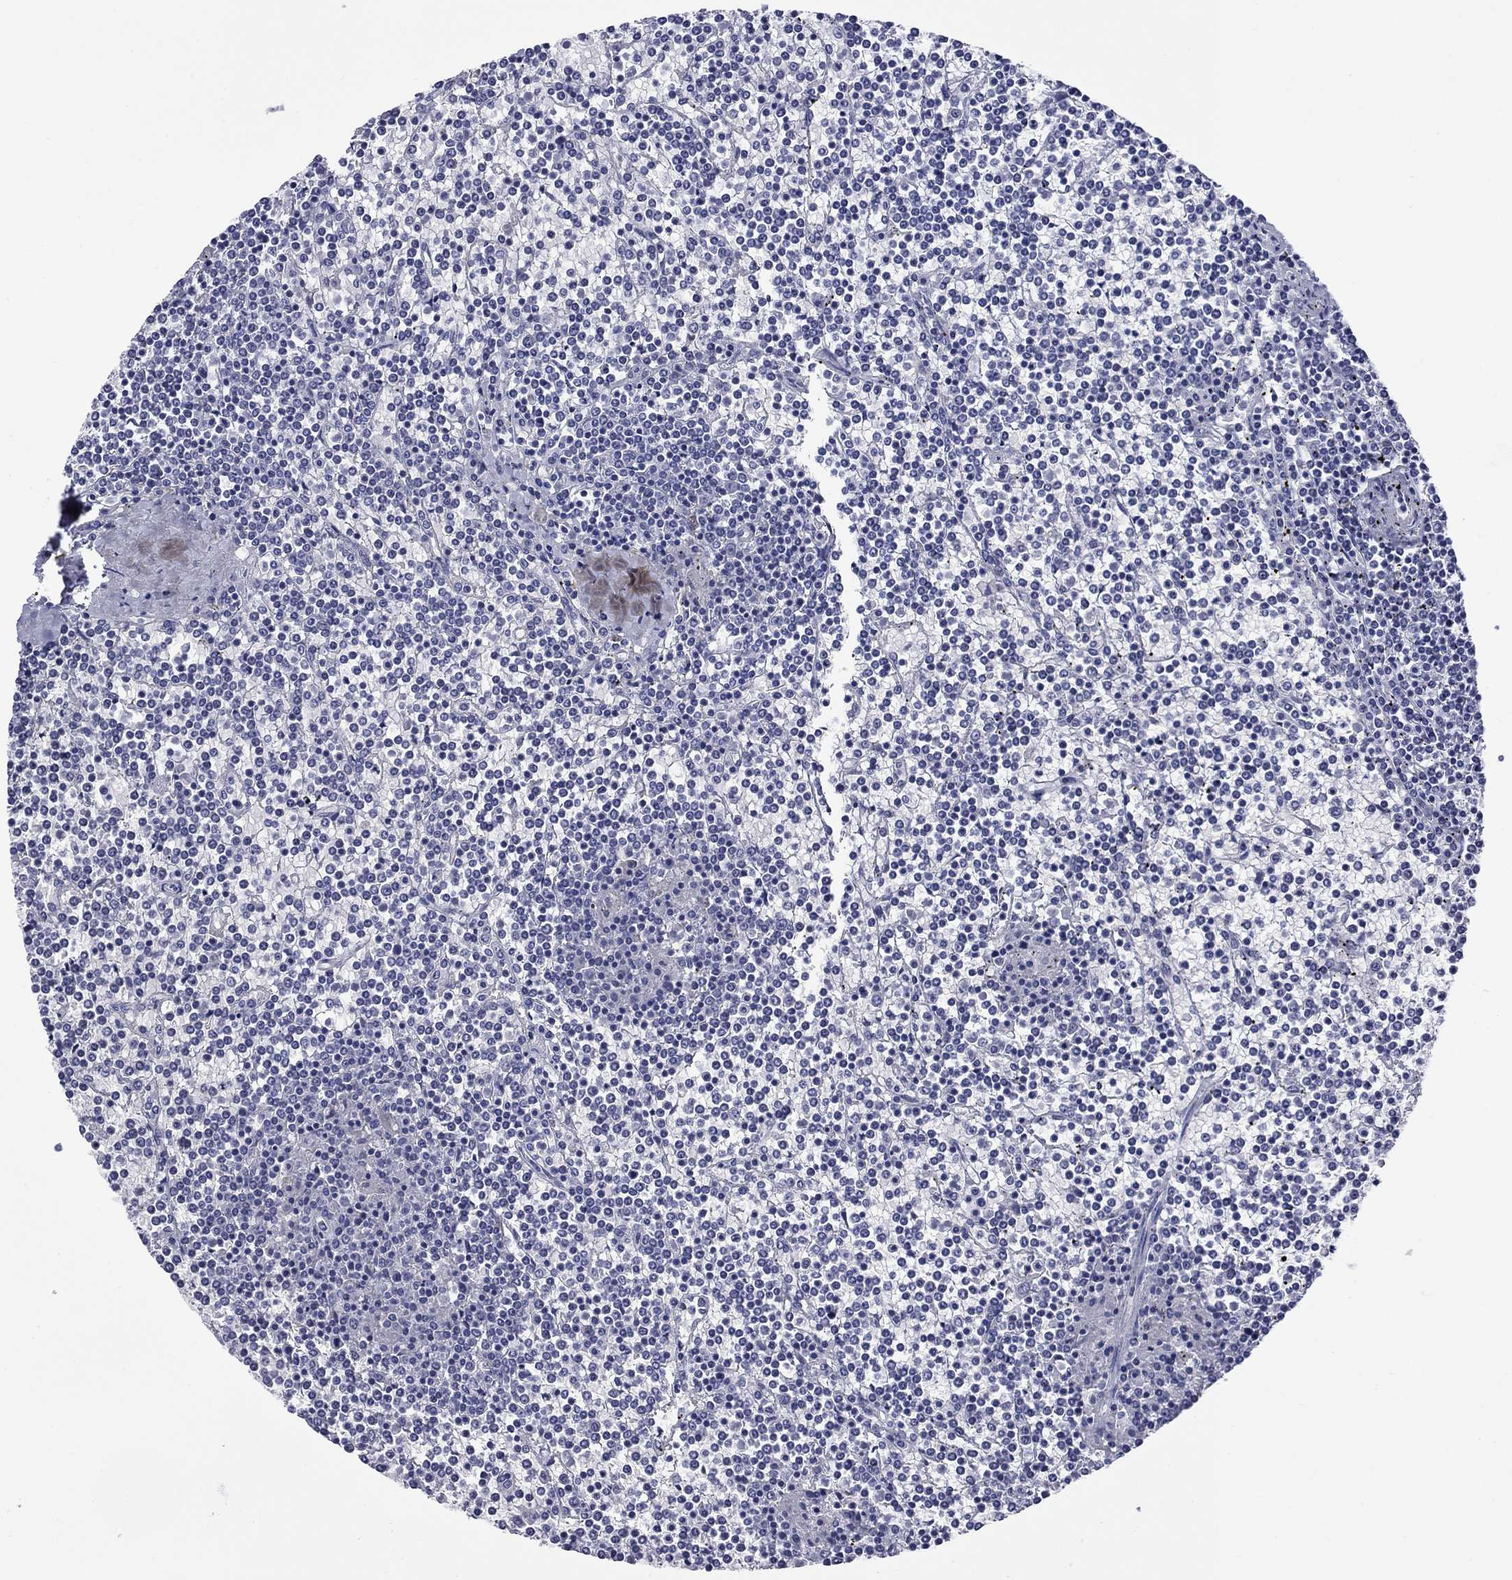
{"staining": {"intensity": "negative", "quantity": "none", "location": "none"}, "tissue": "lymphoma", "cell_type": "Tumor cells", "image_type": "cancer", "snomed": [{"axis": "morphology", "description": "Malignant lymphoma, non-Hodgkin's type, Low grade"}, {"axis": "topography", "description": "Spleen"}], "caption": "DAB immunohistochemical staining of human malignant lymphoma, non-Hodgkin's type (low-grade) exhibits no significant expression in tumor cells.", "gene": "APOA2", "patient": {"sex": "female", "age": 19}}